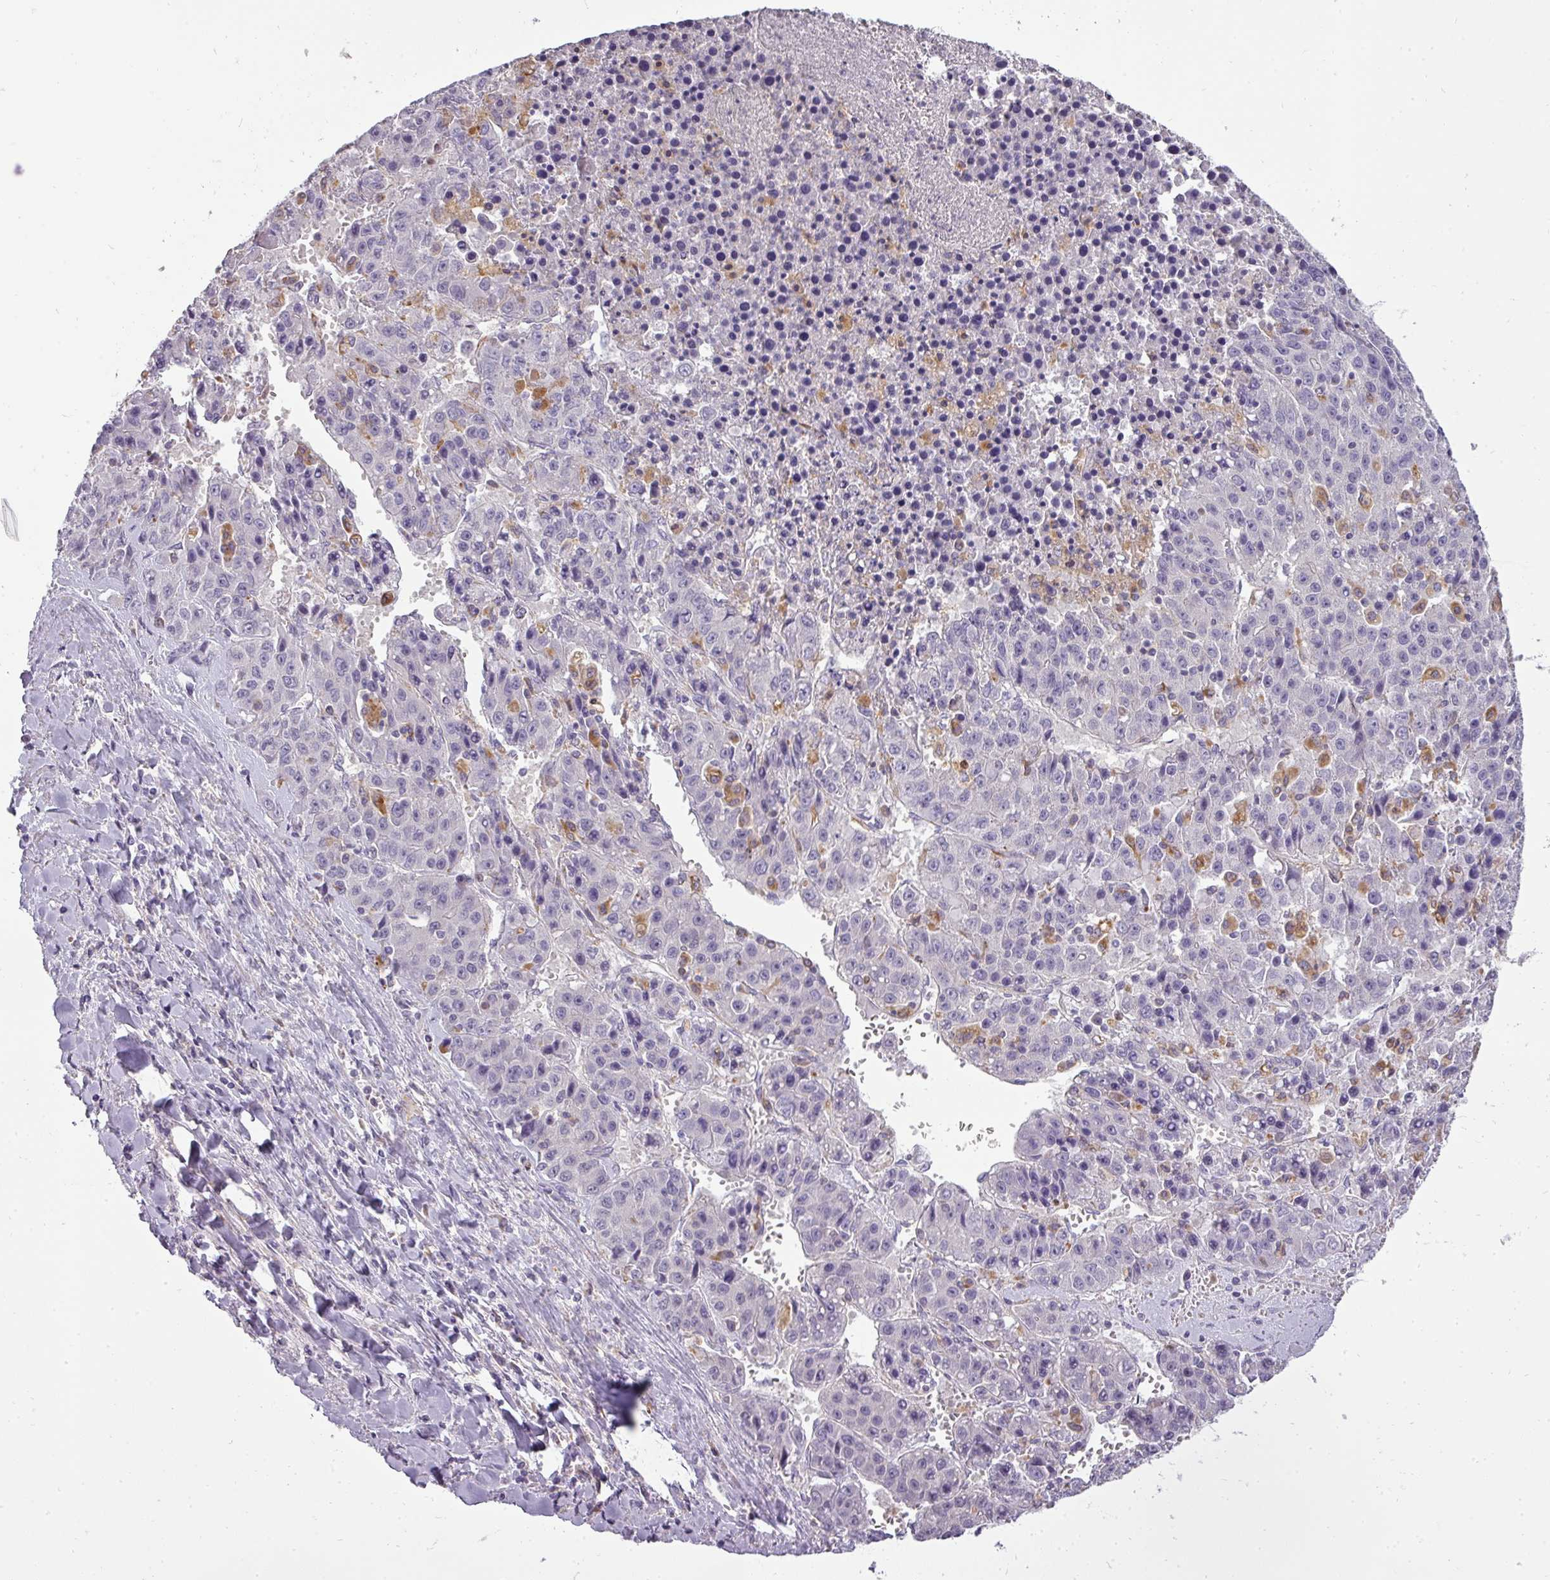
{"staining": {"intensity": "negative", "quantity": "none", "location": "none"}, "tissue": "liver cancer", "cell_type": "Tumor cells", "image_type": "cancer", "snomed": [{"axis": "morphology", "description": "Carcinoma, Hepatocellular, NOS"}, {"axis": "topography", "description": "Liver"}], "caption": "The image exhibits no staining of tumor cells in liver hepatocellular carcinoma.", "gene": "ATP6V1D", "patient": {"sex": "female", "age": 53}}